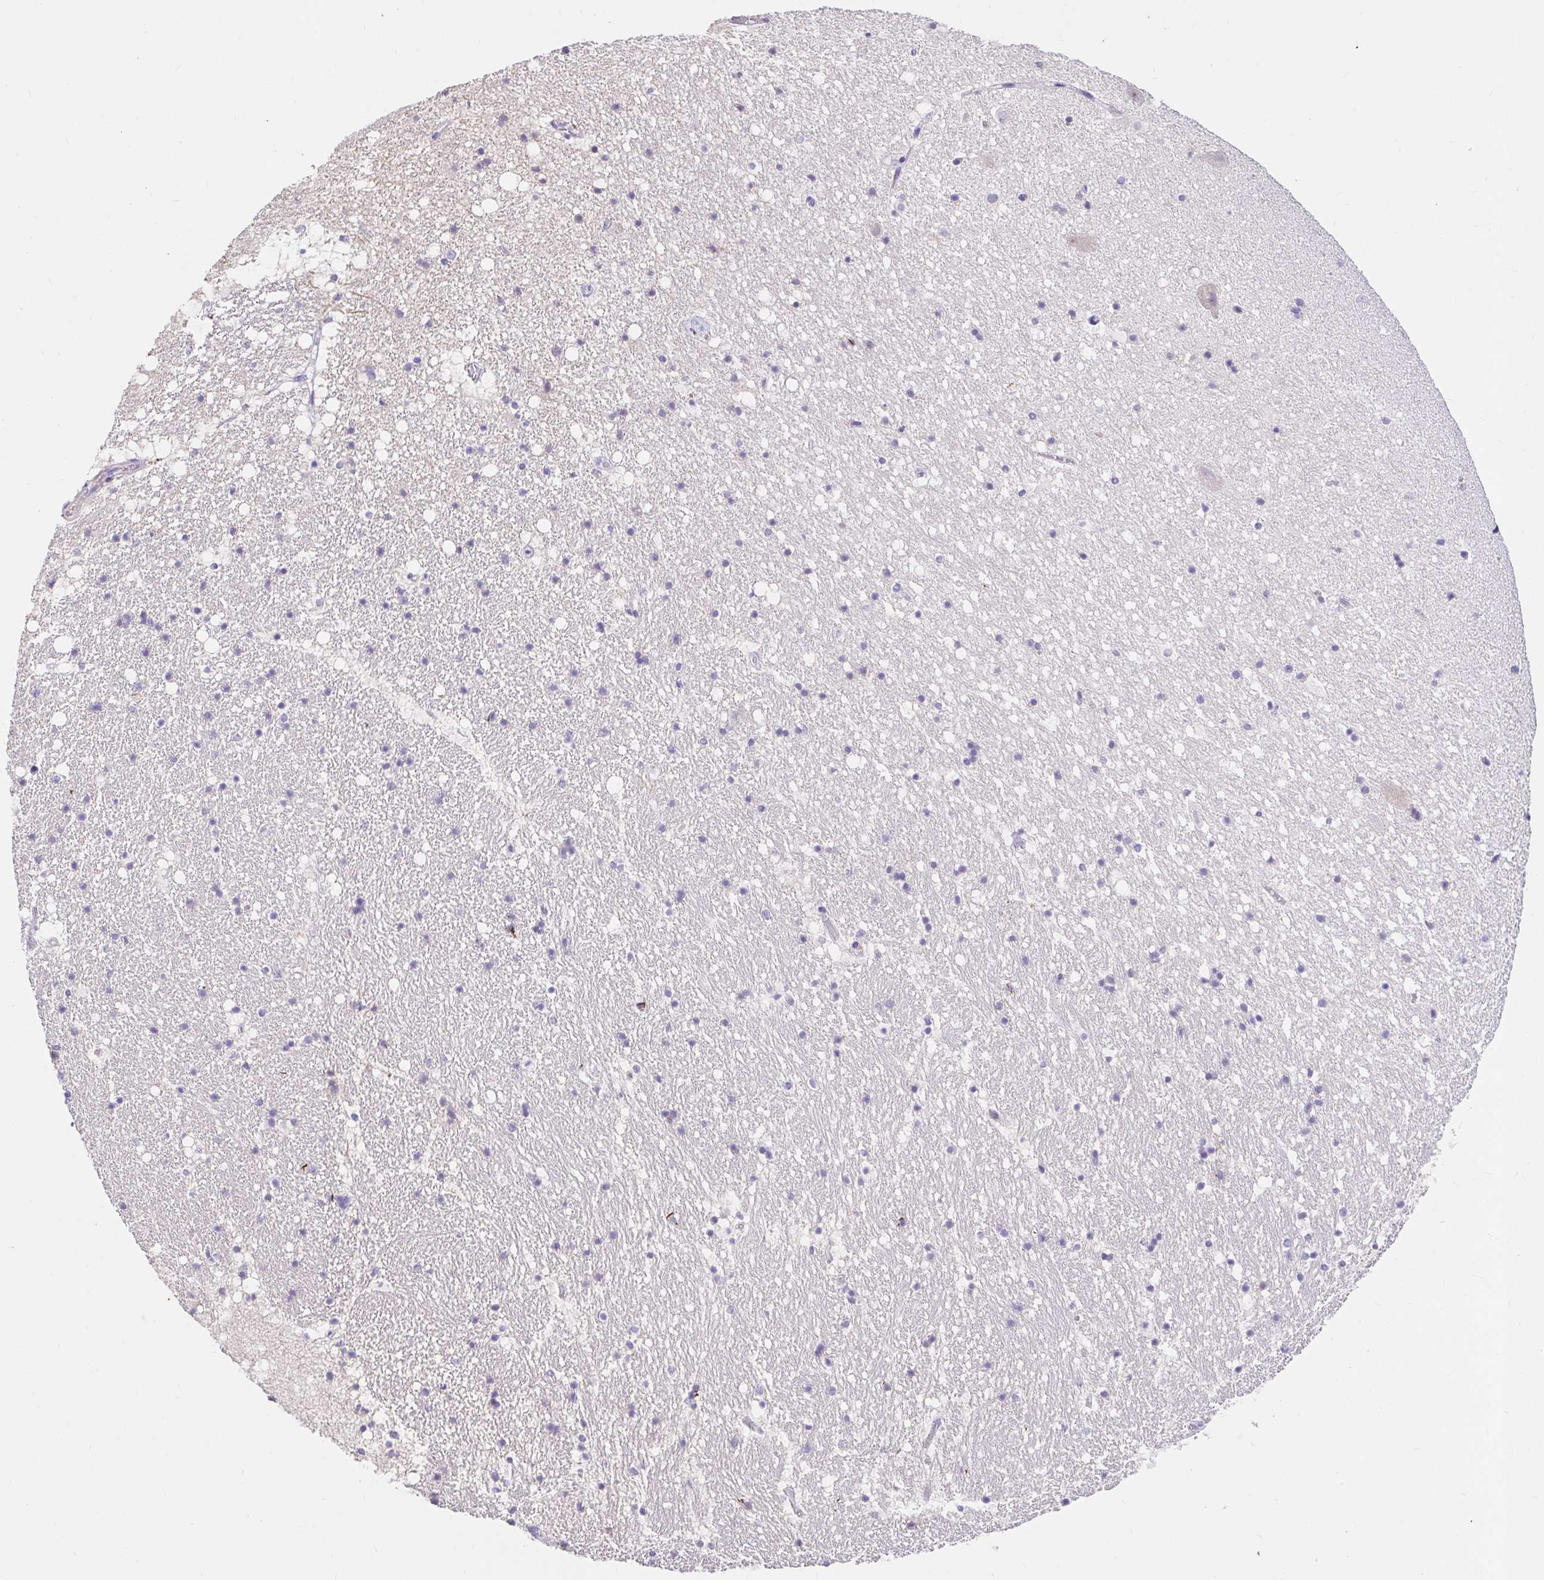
{"staining": {"intensity": "negative", "quantity": "none", "location": "none"}, "tissue": "hippocampus", "cell_type": "Glial cells", "image_type": "normal", "snomed": [{"axis": "morphology", "description": "Normal tissue, NOS"}, {"axis": "topography", "description": "Hippocampus"}], "caption": "DAB immunohistochemical staining of unremarkable human hippocampus demonstrates no significant positivity in glial cells.", "gene": "CDO1", "patient": {"sex": "female", "age": 42}}